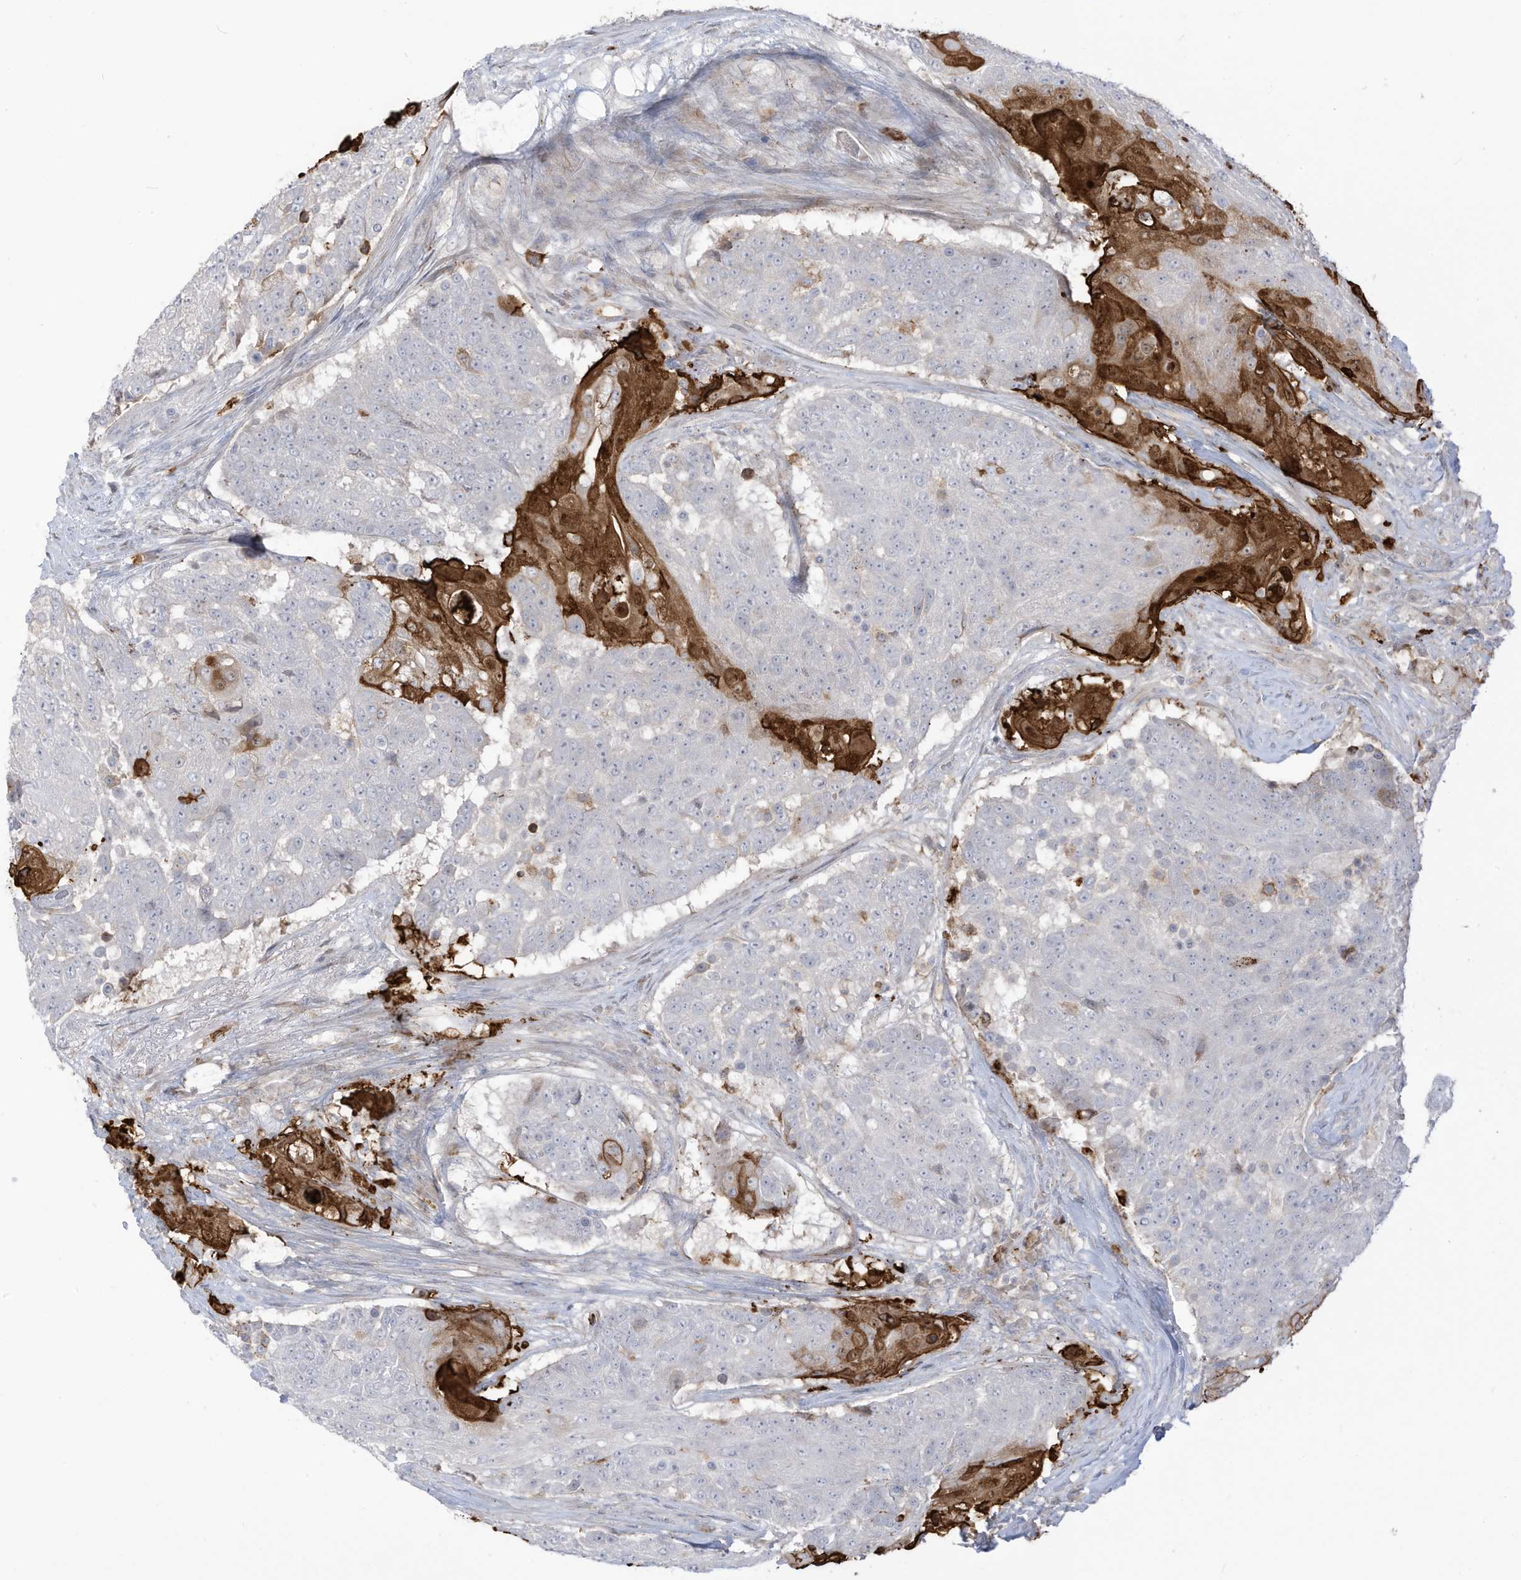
{"staining": {"intensity": "strong", "quantity": "<25%", "location": "cytoplasmic/membranous"}, "tissue": "urothelial cancer", "cell_type": "Tumor cells", "image_type": "cancer", "snomed": [{"axis": "morphology", "description": "Urothelial carcinoma, High grade"}, {"axis": "topography", "description": "Urinary bladder"}], "caption": "Immunohistochemistry (IHC) of human urothelial cancer exhibits medium levels of strong cytoplasmic/membranous positivity in about <25% of tumor cells. (DAB (3,3'-diaminobenzidine) IHC with brightfield microscopy, high magnification).", "gene": "NOTO", "patient": {"sex": "female", "age": 63}}